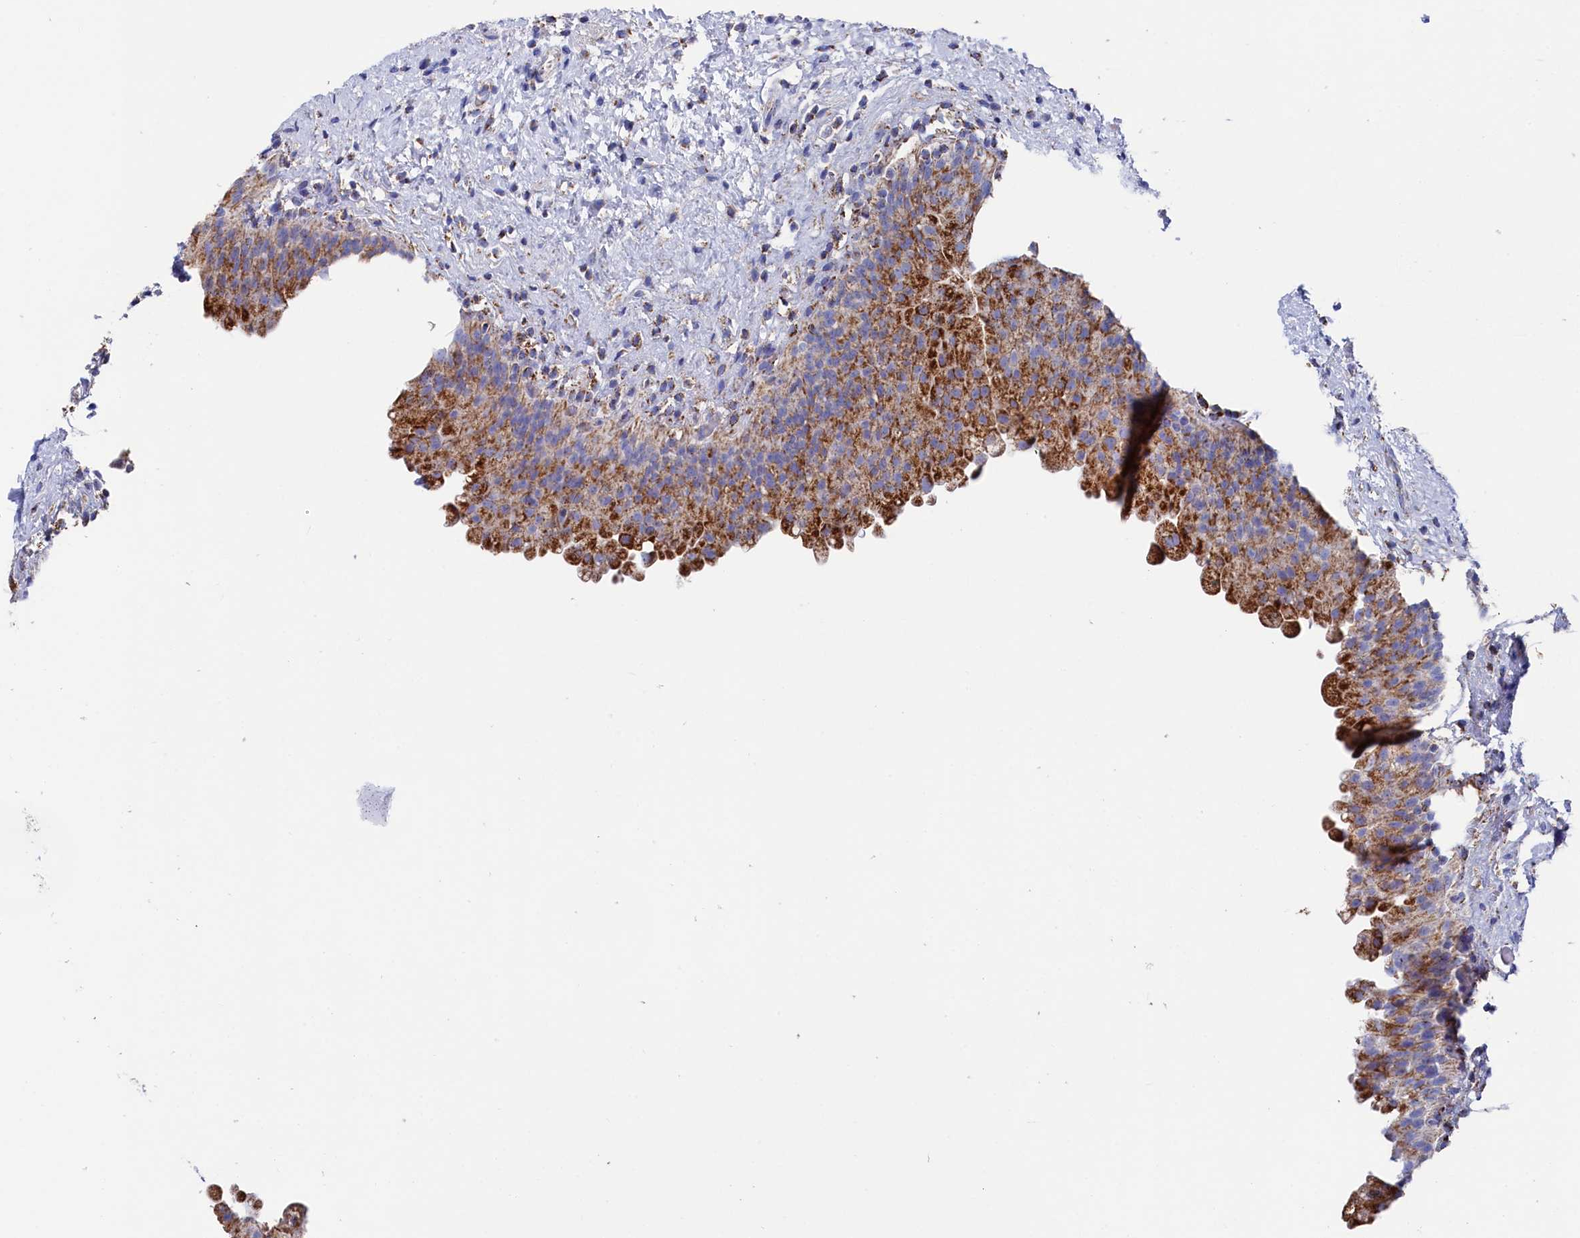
{"staining": {"intensity": "strong", "quantity": "25%-75%", "location": "cytoplasmic/membranous"}, "tissue": "urinary bladder", "cell_type": "Urothelial cells", "image_type": "normal", "snomed": [{"axis": "morphology", "description": "Normal tissue, NOS"}, {"axis": "topography", "description": "Urinary bladder"}], "caption": "Benign urinary bladder shows strong cytoplasmic/membranous staining in about 25%-75% of urothelial cells, visualized by immunohistochemistry.", "gene": "MMAB", "patient": {"sex": "female", "age": 27}}